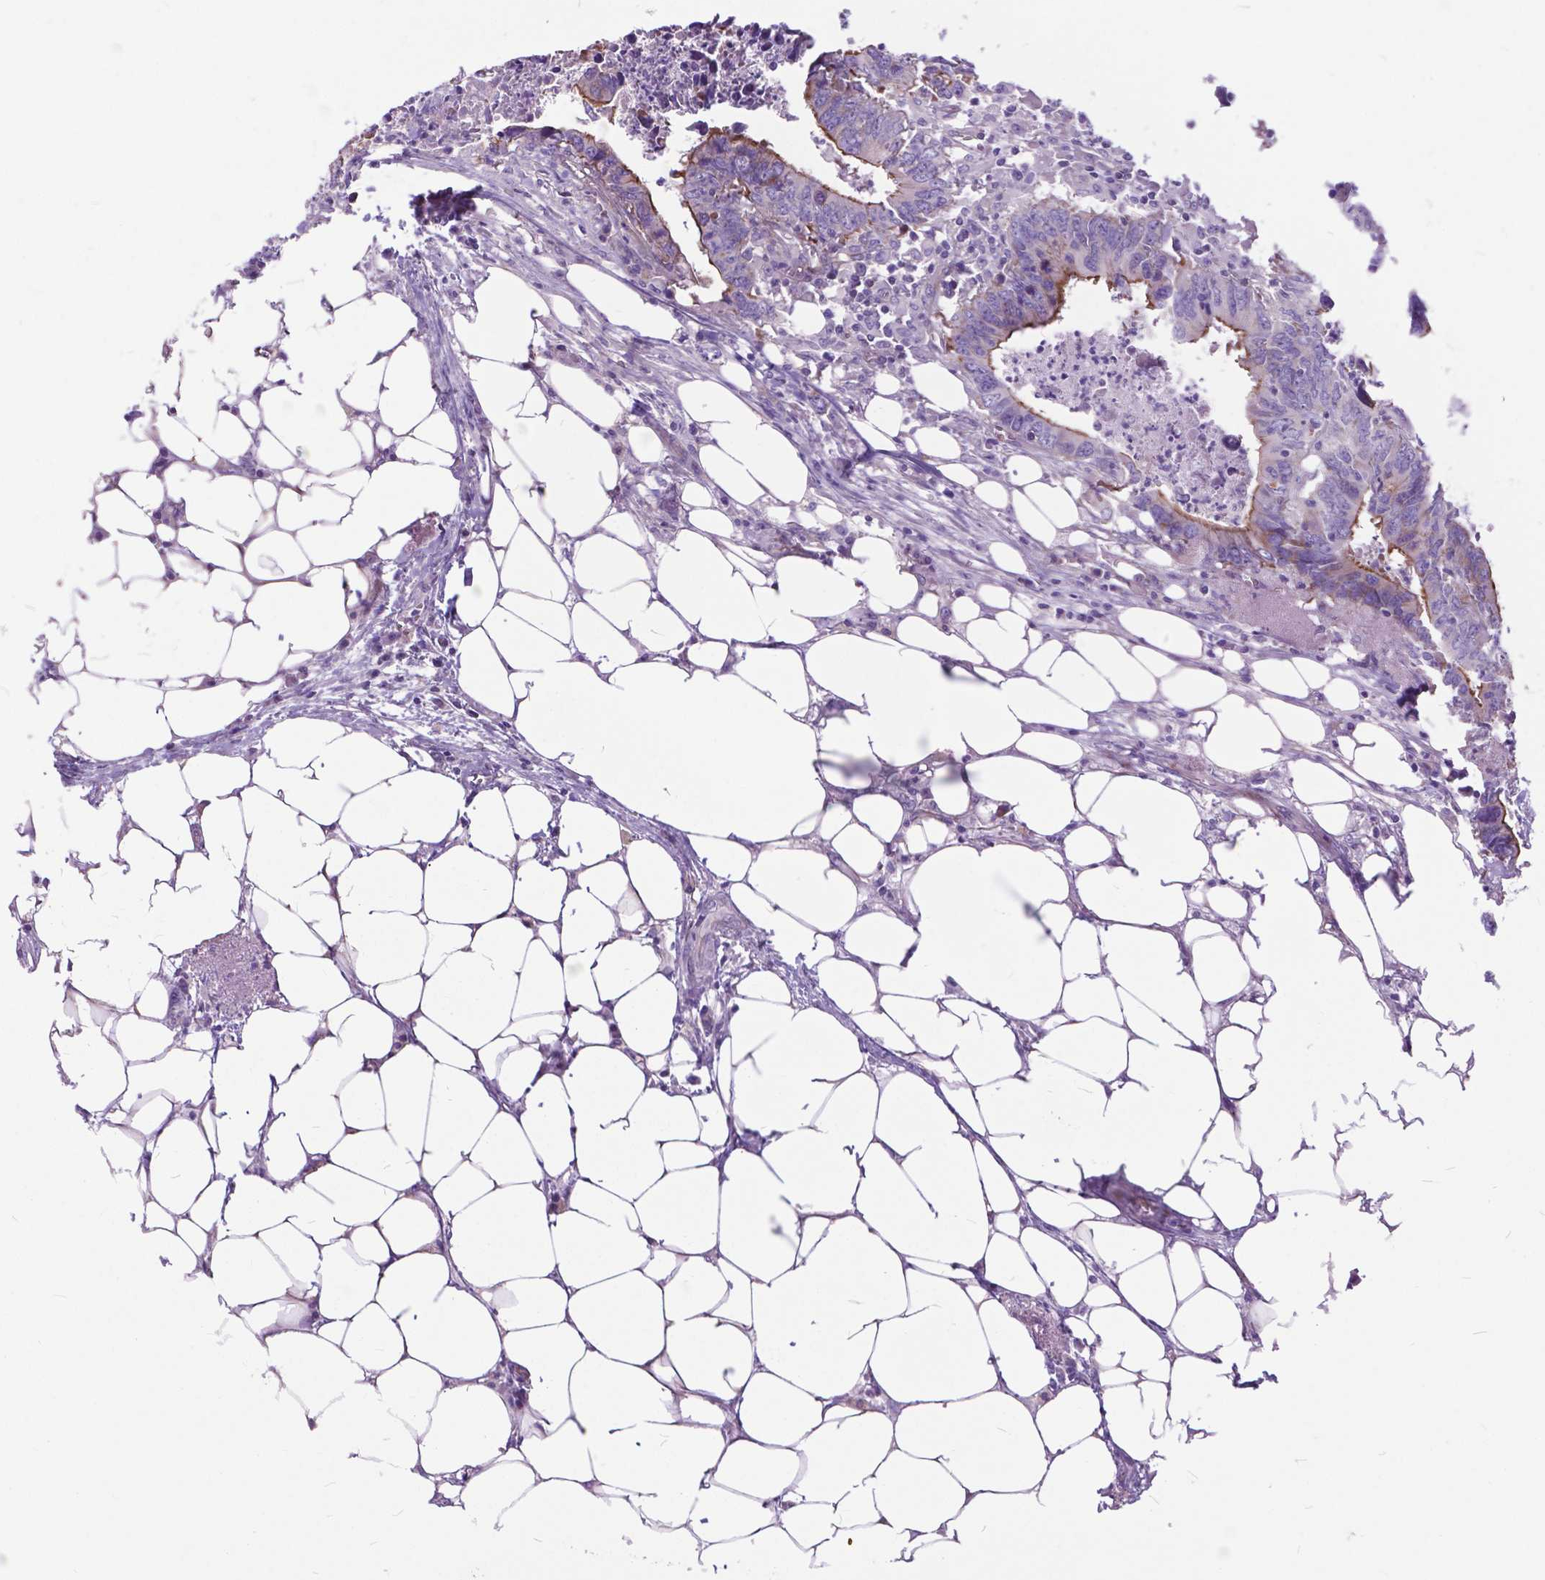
{"staining": {"intensity": "moderate", "quantity": "<25%", "location": "cytoplasmic/membranous"}, "tissue": "colorectal cancer", "cell_type": "Tumor cells", "image_type": "cancer", "snomed": [{"axis": "morphology", "description": "Adenocarcinoma, NOS"}, {"axis": "topography", "description": "Colon"}], "caption": "A brown stain highlights moderate cytoplasmic/membranous staining of a protein in human colorectal cancer tumor cells.", "gene": "FLT4", "patient": {"sex": "female", "age": 82}}